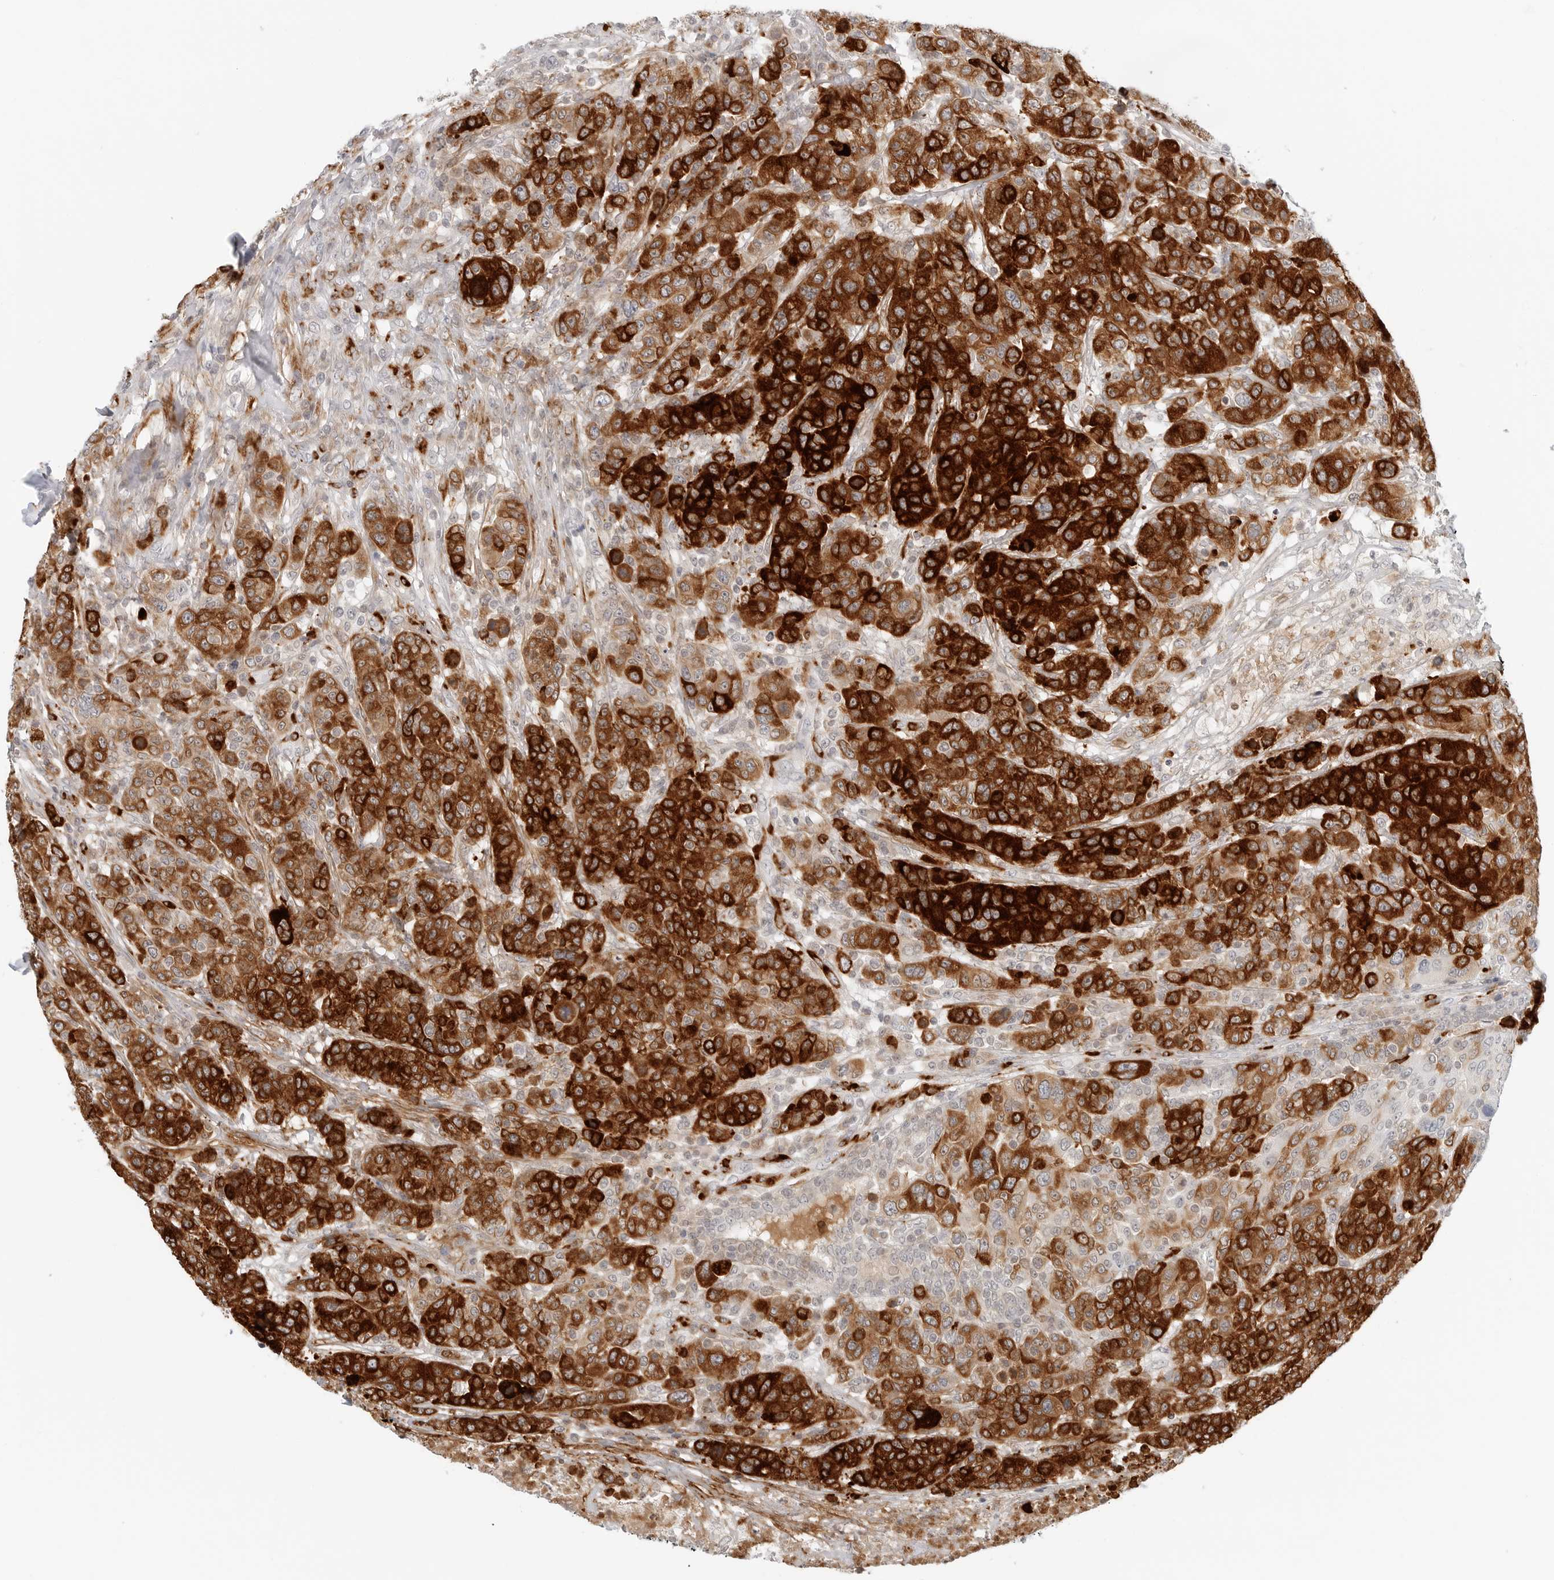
{"staining": {"intensity": "strong", "quantity": ">75%", "location": "cytoplasmic/membranous"}, "tissue": "breast cancer", "cell_type": "Tumor cells", "image_type": "cancer", "snomed": [{"axis": "morphology", "description": "Duct carcinoma"}, {"axis": "topography", "description": "Breast"}], "caption": "Breast cancer (invasive ductal carcinoma) stained with IHC exhibits strong cytoplasmic/membranous staining in approximately >75% of tumor cells. The staining was performed using DAB (3,3'-diaminobenzidine) to visualize the protein expression in brown, while the nuclei were stained in blue with hematoxylin (Magnification: 20x).", "gene": "C1QTNF1", "patient": {"sex": "female", "age": 37}}